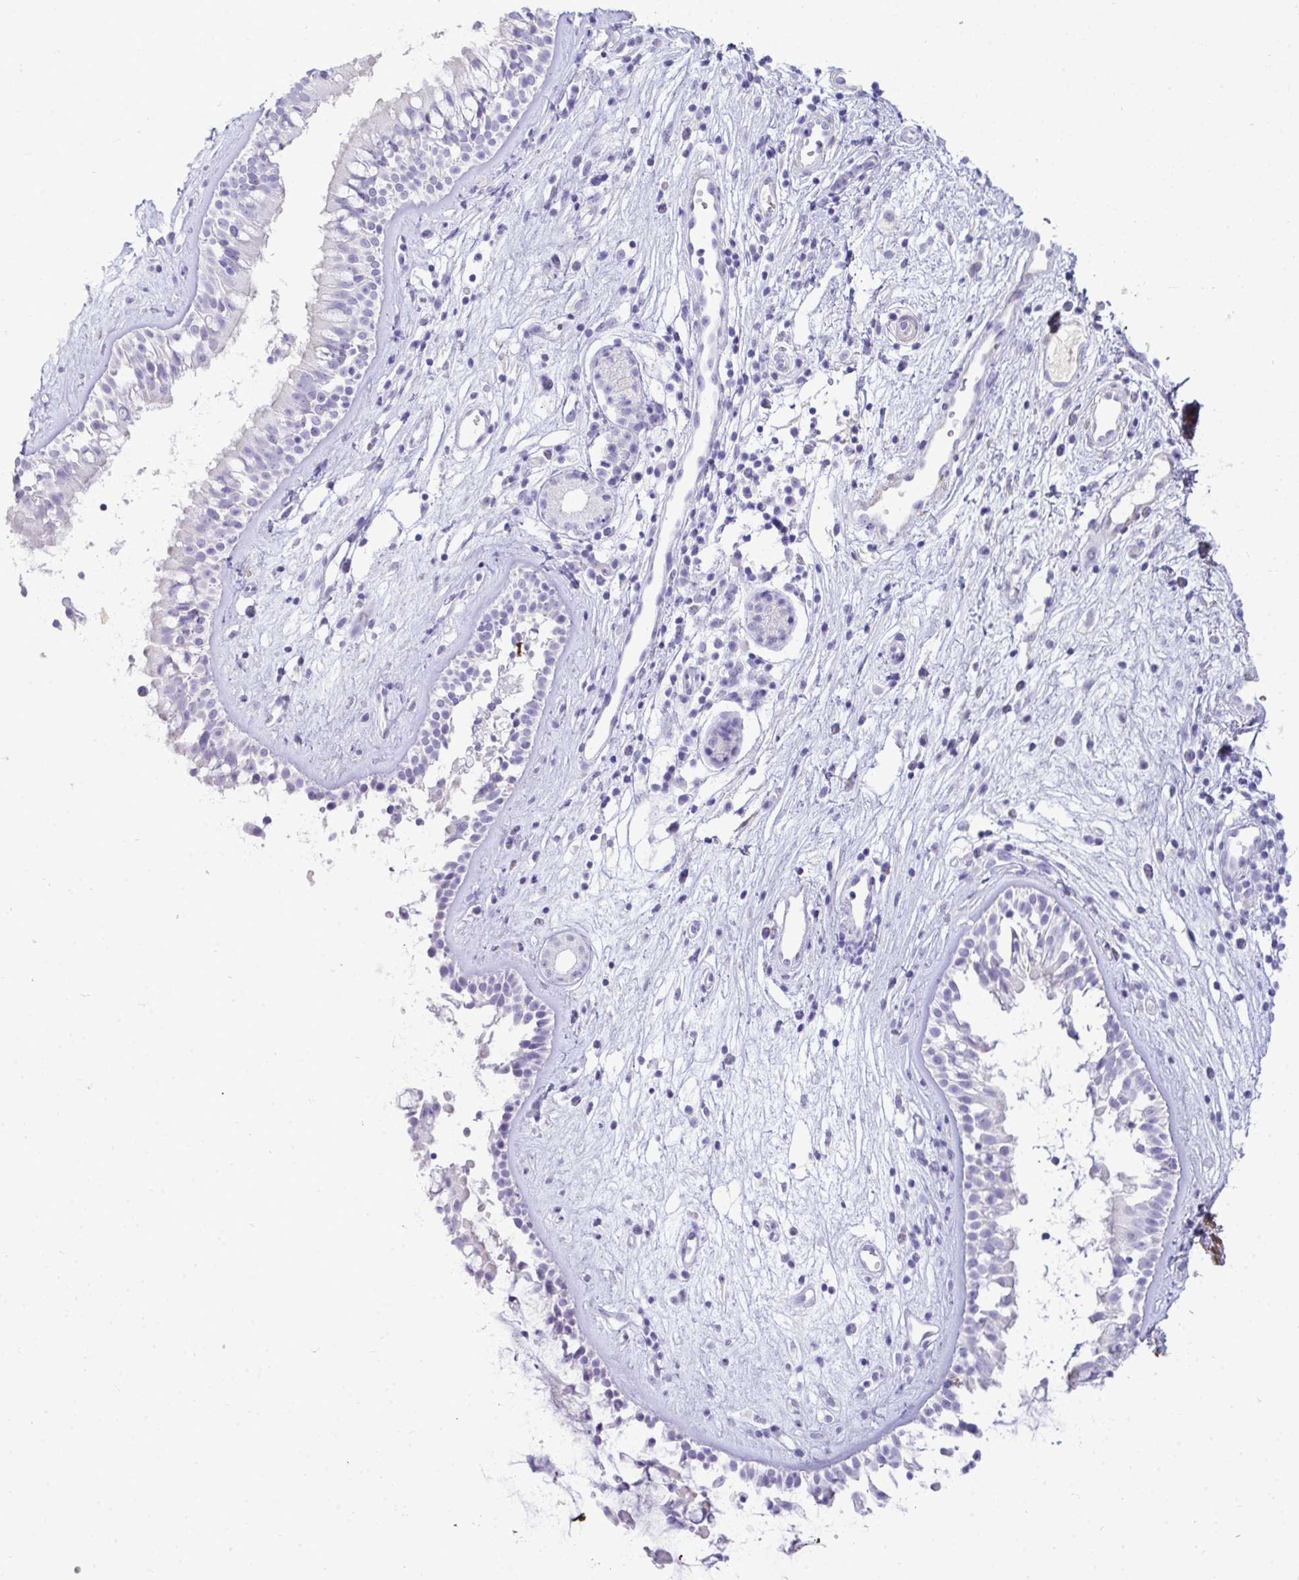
{"staining": {"intensity": "negative", "quantity": "none", "location": "none"}, "tissue": "nasopharynx", "cell_type": "Respiratory epithelial cells", "image_type": "normal", "snomed": [{"axis": "morphology", "description": "Normal tissue, NOS"}, {"axis": "topography", "description": "Nasopharynx"}], "caption": "There is no significant expression in respiratory epithelial cells of nasopharynx.", "gene": "HSPB6", "patient": {"sex": "male", "age": 32}}